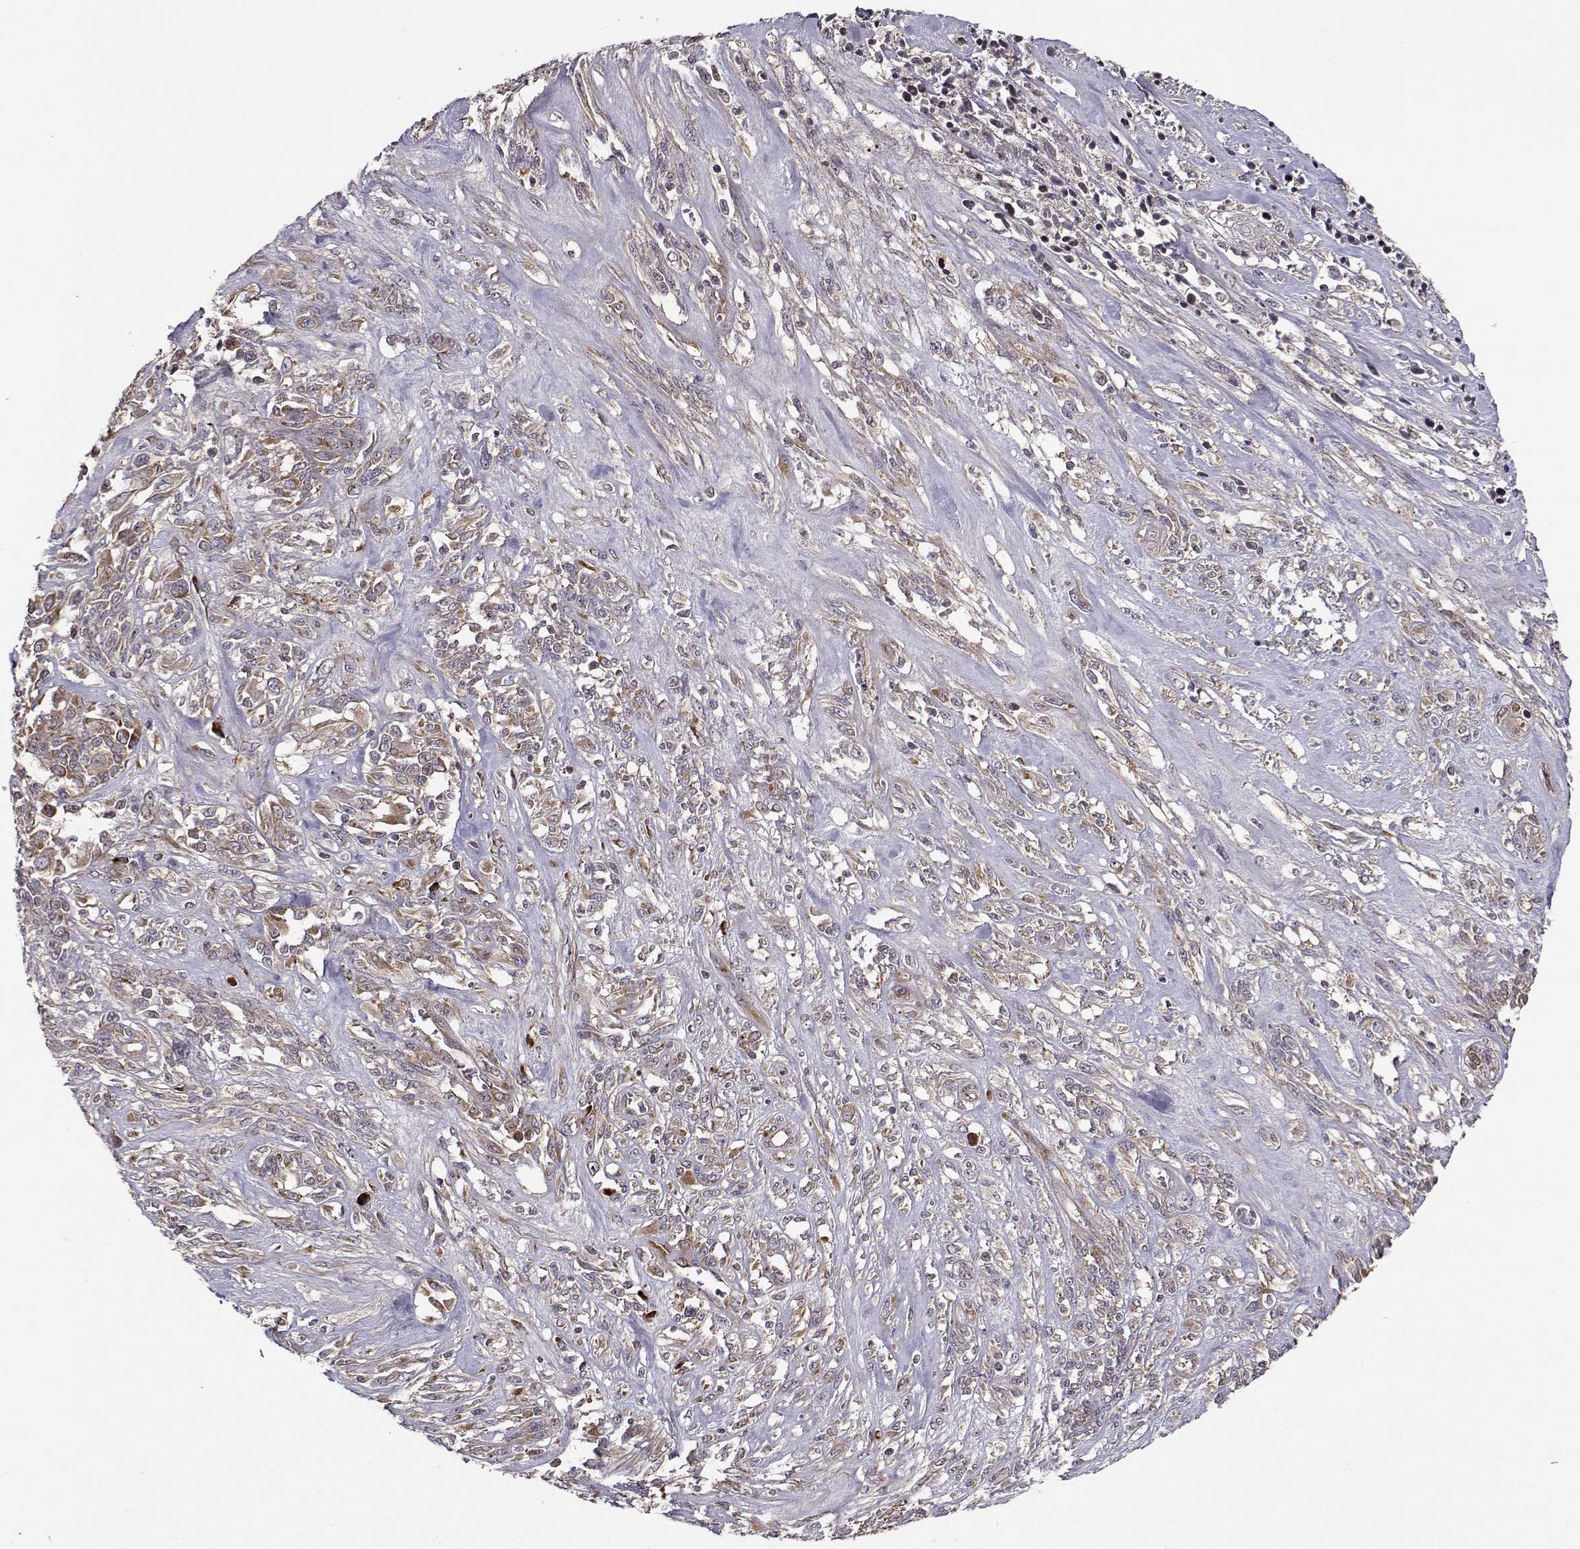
{"staining": {"intensity": "moderate", "quantity": ">75%", "location": "cytoplasmic/membranous"}, "tissue": "melanoma", "cell_type": "Tumor cells", "image_type": "cancer", "snomed": [{"axis": "morphology", "description": "Malignant melanoma, NOS"}, {"axis": "topography", "description": "Skin"}], "caption": "Malignant melanoma was stained to show a protein in brown. There is medium levels of moderate cytoplasmic/membranous staining in approximately >75% of tumor cells.", "gene": "RPL31", "patient": {"sex": "female", "age": 91}}